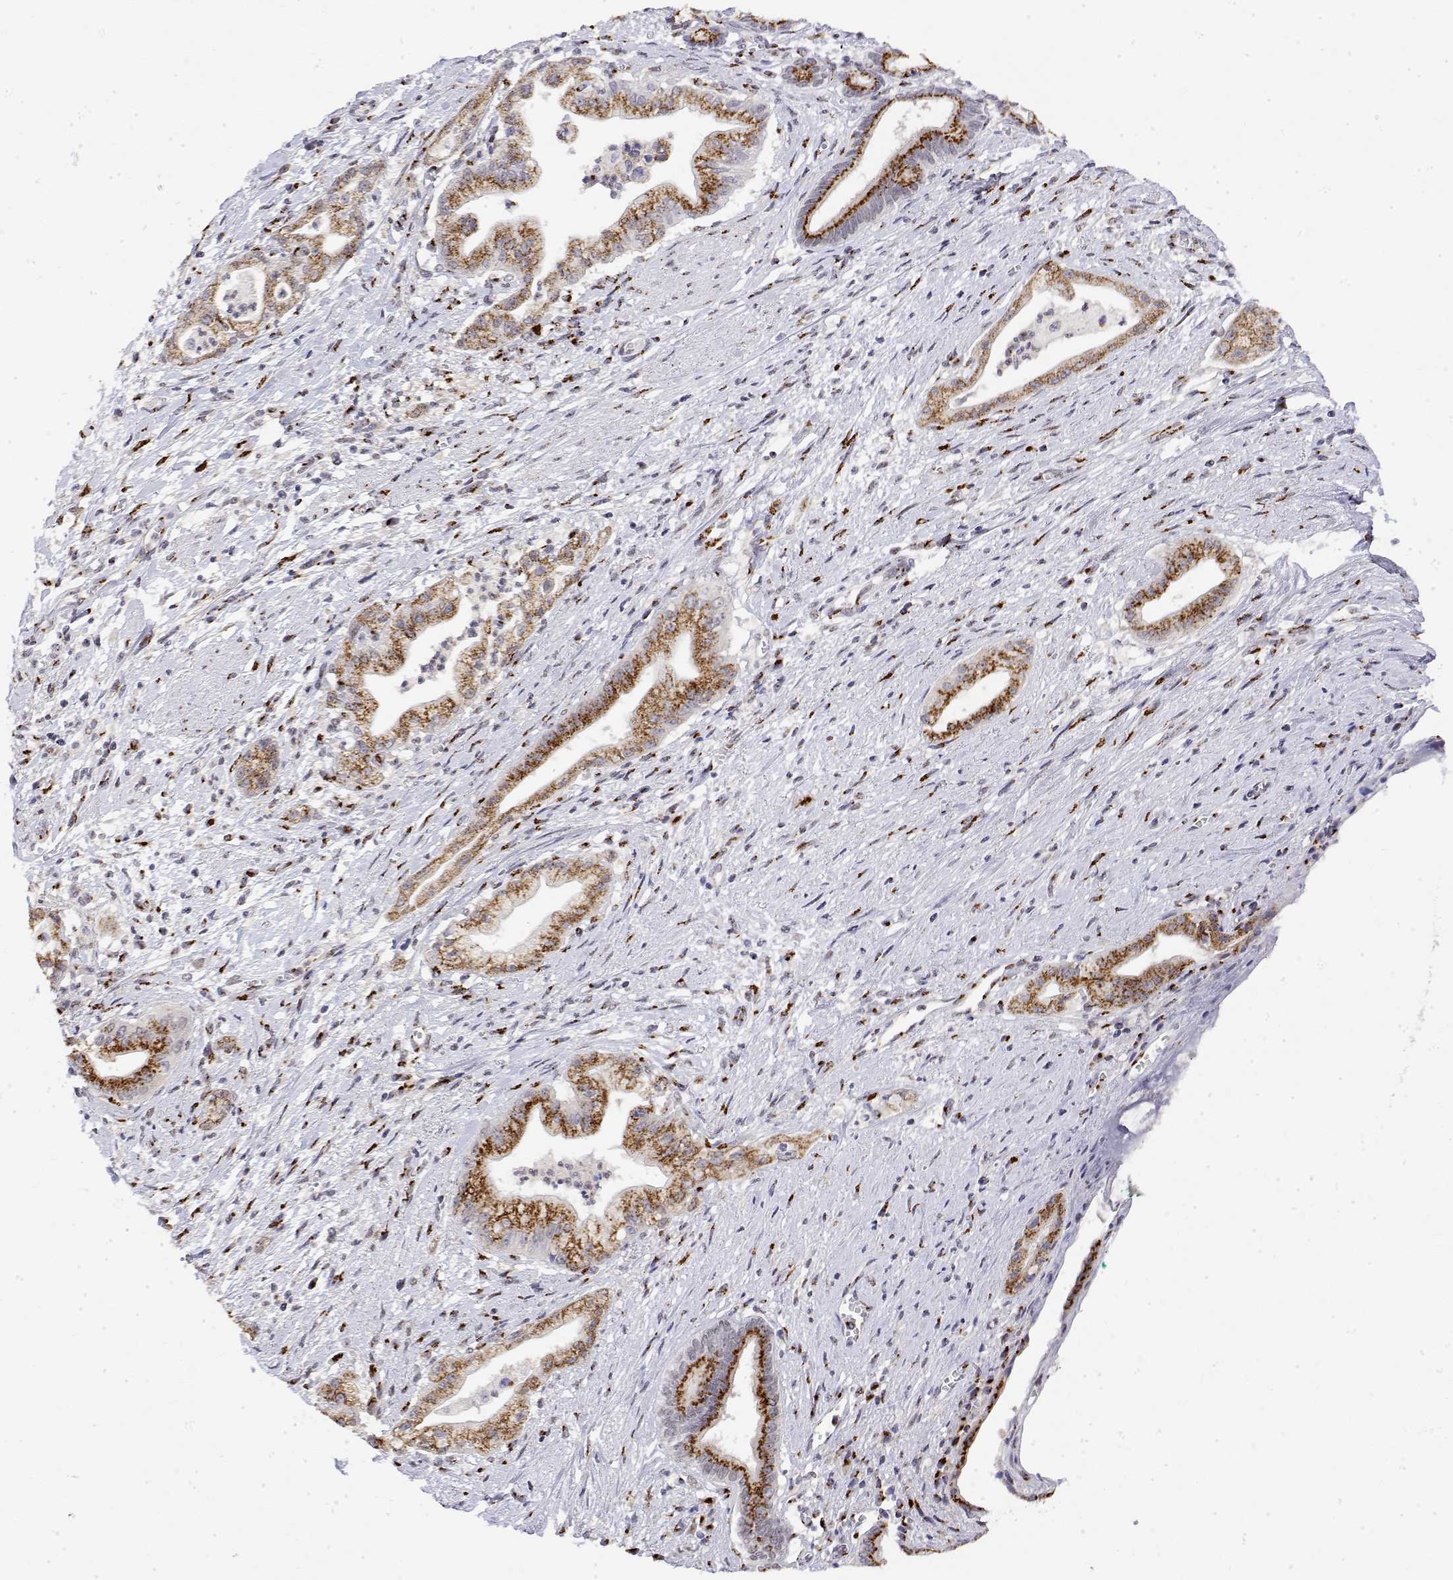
{"staining": {"intensity": "strong", "quantity": ">75%", "location": "cytoplasmic/membranous"}, "tissue": "pancreatic cancer", "cell_type": "Tumor cells", "image_type": "cancer", "snomed": [{"axis": "morphology", "description": "Normal tissue, NOS"}, {"axis": "morphology", "description": "Adenocarcinoma, NOS"}, {"axis": "topography", "description": "Lymph node"}, {"axis": "topography", "description": "Pancreas"}], "caption": "Tumor cells demonstrate strong cytoplasmic/membranous staining in approximately >75% of cells in pancreatic cancer.", "gene": "YIPF3", "patient": {"sex": "female", "age": 58}}